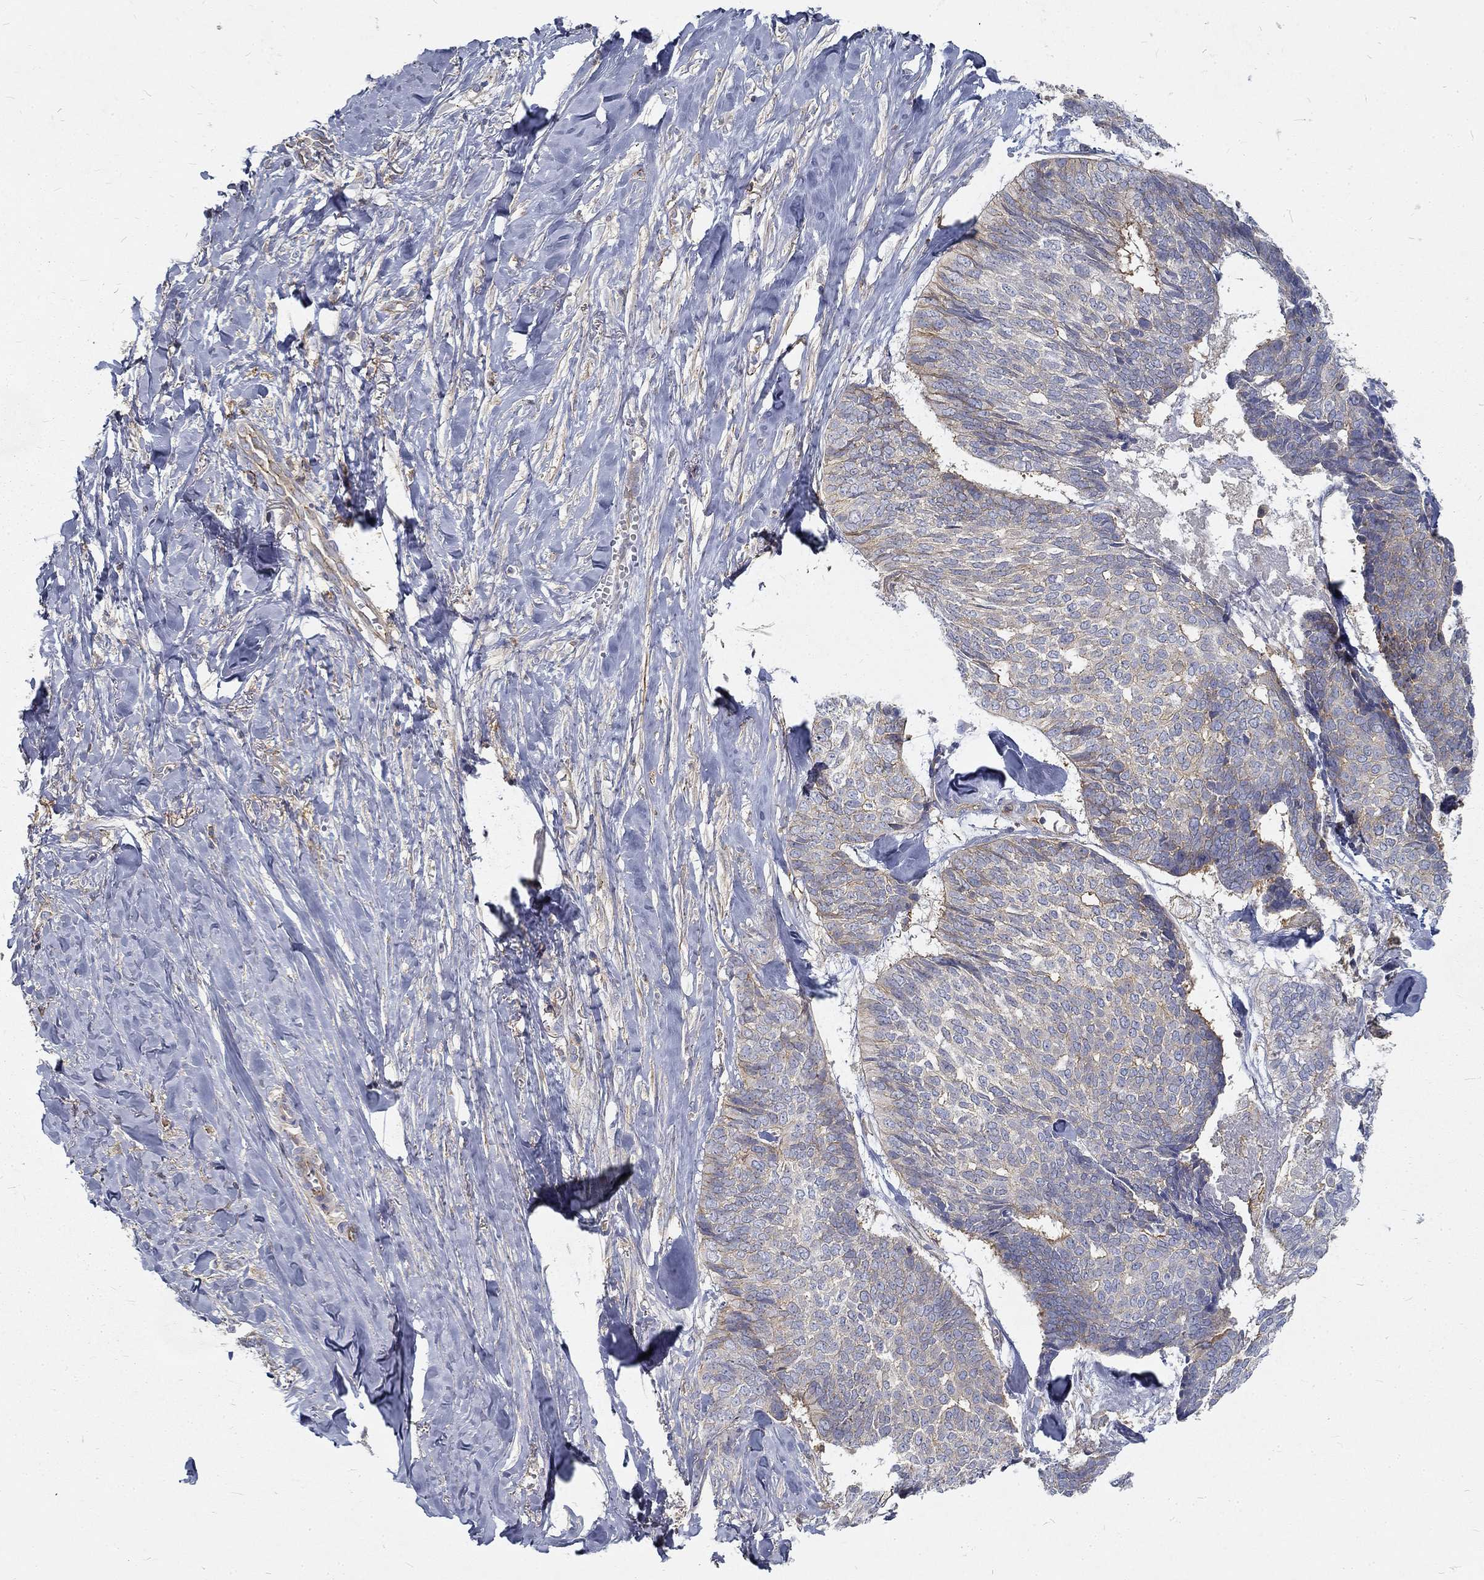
{"staining": {"intensity": "weak", "quantity": "<25%", "location": "cytoplasmic/membranous"}, "tissue": "skin cancer", "cell_type": "Tumor cells", "image_type": "cancer", "snomed": [{"axis": "morphology", "description": "Basal cell carcinoma"}, {"axis": "topography", "description": "Skin"}], "caption": "Human basal cell carcinoma (skin) stained for a protein using immunohistochemistry demonstrates no expression in tumor cells.", "gene": "MTMR11", "patient": {"sex": "male", "age": 86}}